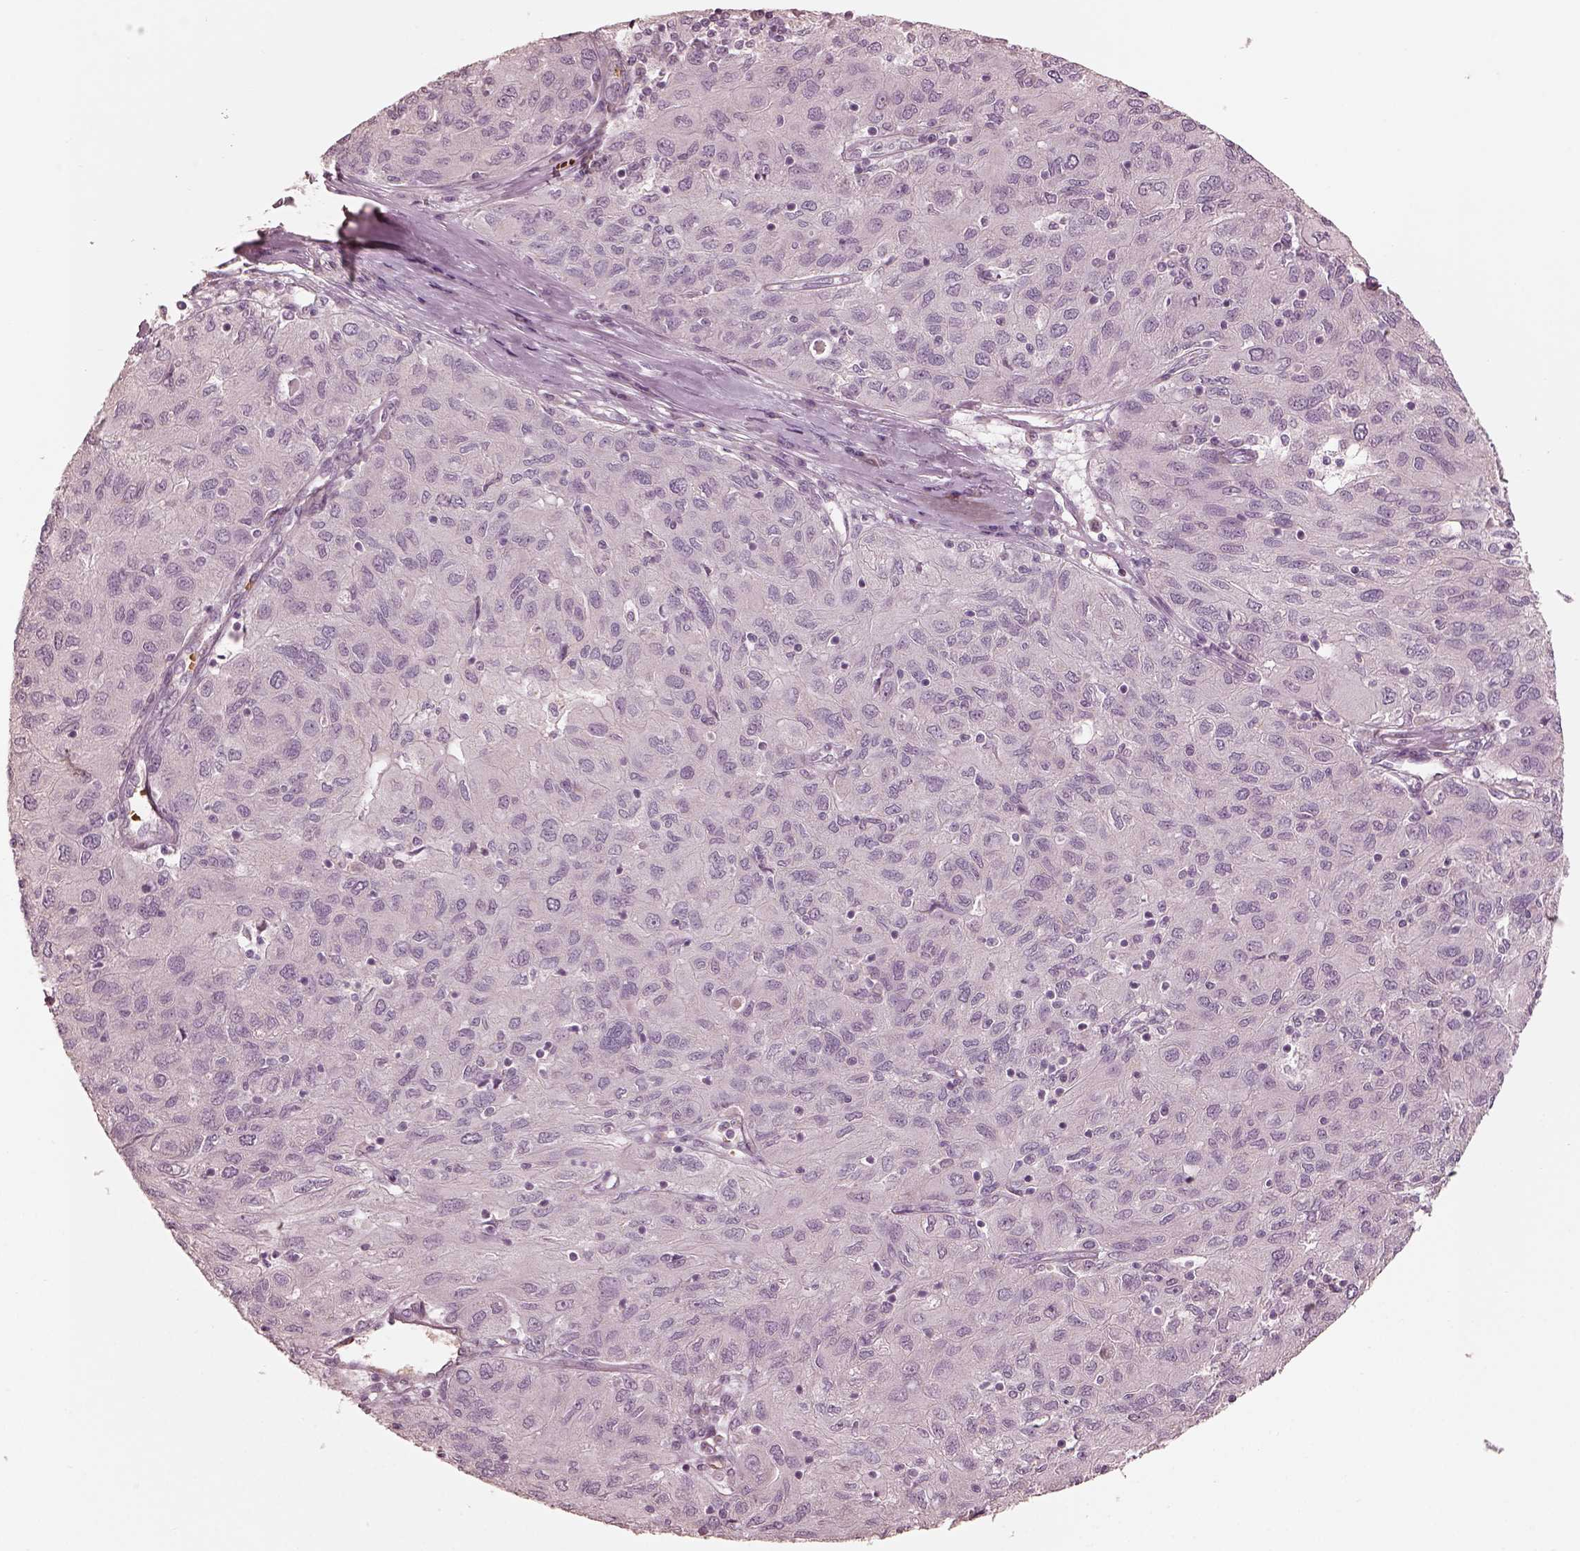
{"staining": {"intensity": "negative", "quantity": "none", "location": "none"}, "tissue": "ovarian cancer", "cell_type": "Tumor cells", "image_type": "cancer", "snomed": [{"axis": "morphology", "description": "Carcinoma, endometroid"}, {"axis": "topography", "description": "Ovary"}], "caption": "The IHC micrograph has no significant staining in tumor cells of ovarian cancer tissue.", "gene": "ANKLE1", "patient": {"sex": "female", "age": 50}}